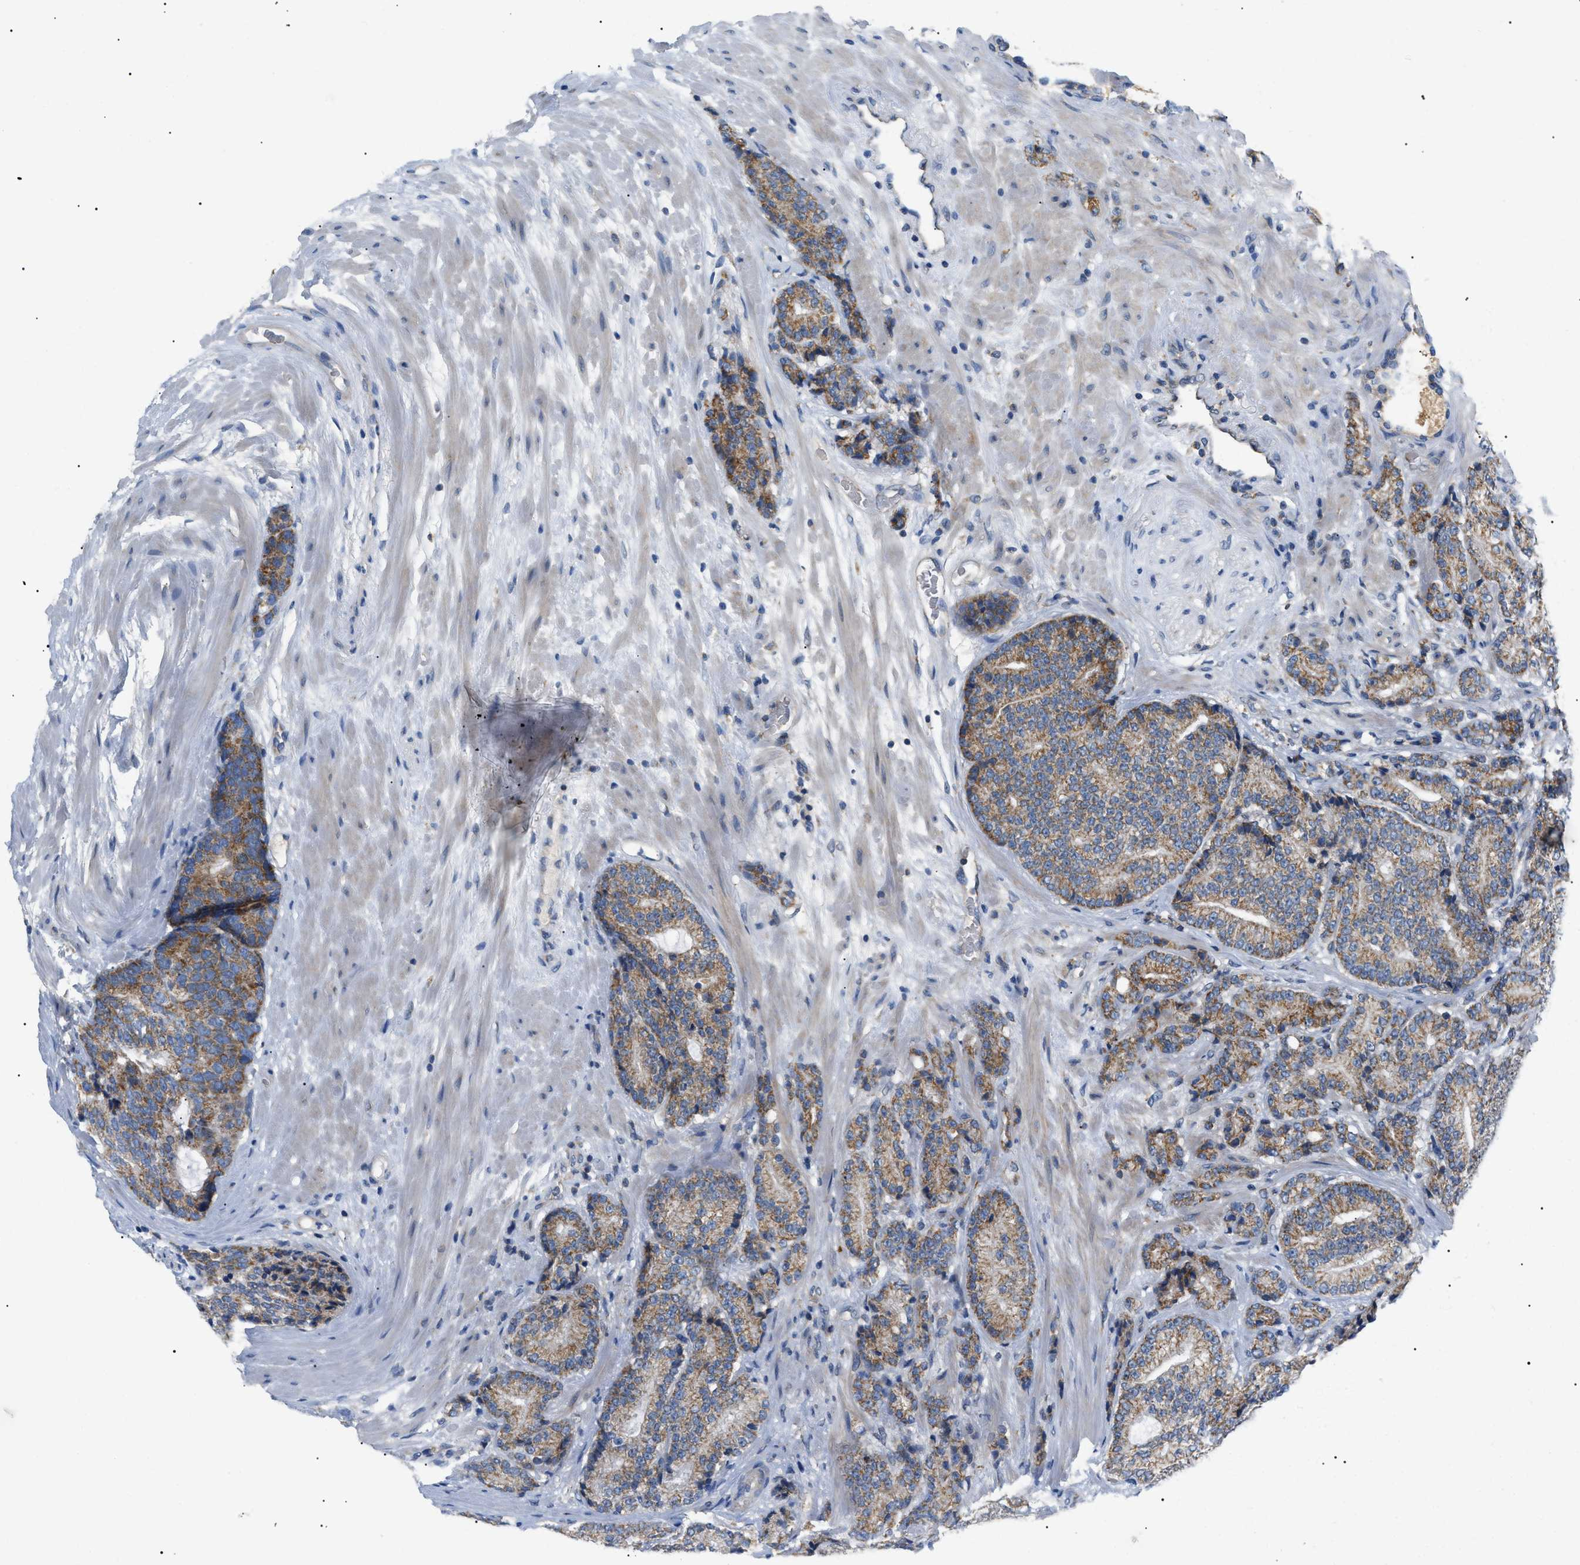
{"staining": {"intensity": "moderate", "quantity": ">75%", "location": "cytoplasmic/membranous"}, "tissue": "prostate cancer", "cell_type": "Tumor cells", "image_type": "cancer", "snomed": [{"axis": "morphology", "description": "Adenocarcinoma, High grade"}, {"axis": "topography", "description": "Prostate"}], "caption": "Immunohistochemical staining of human prostate cancer (high-grade adenocarcinoma) shows medium levels of moderate cytoplasmic/membranous positivity in about >75% of tumor cells.", "gene": "TOMM6", "patient": {"sex": "male", "age": 61}}